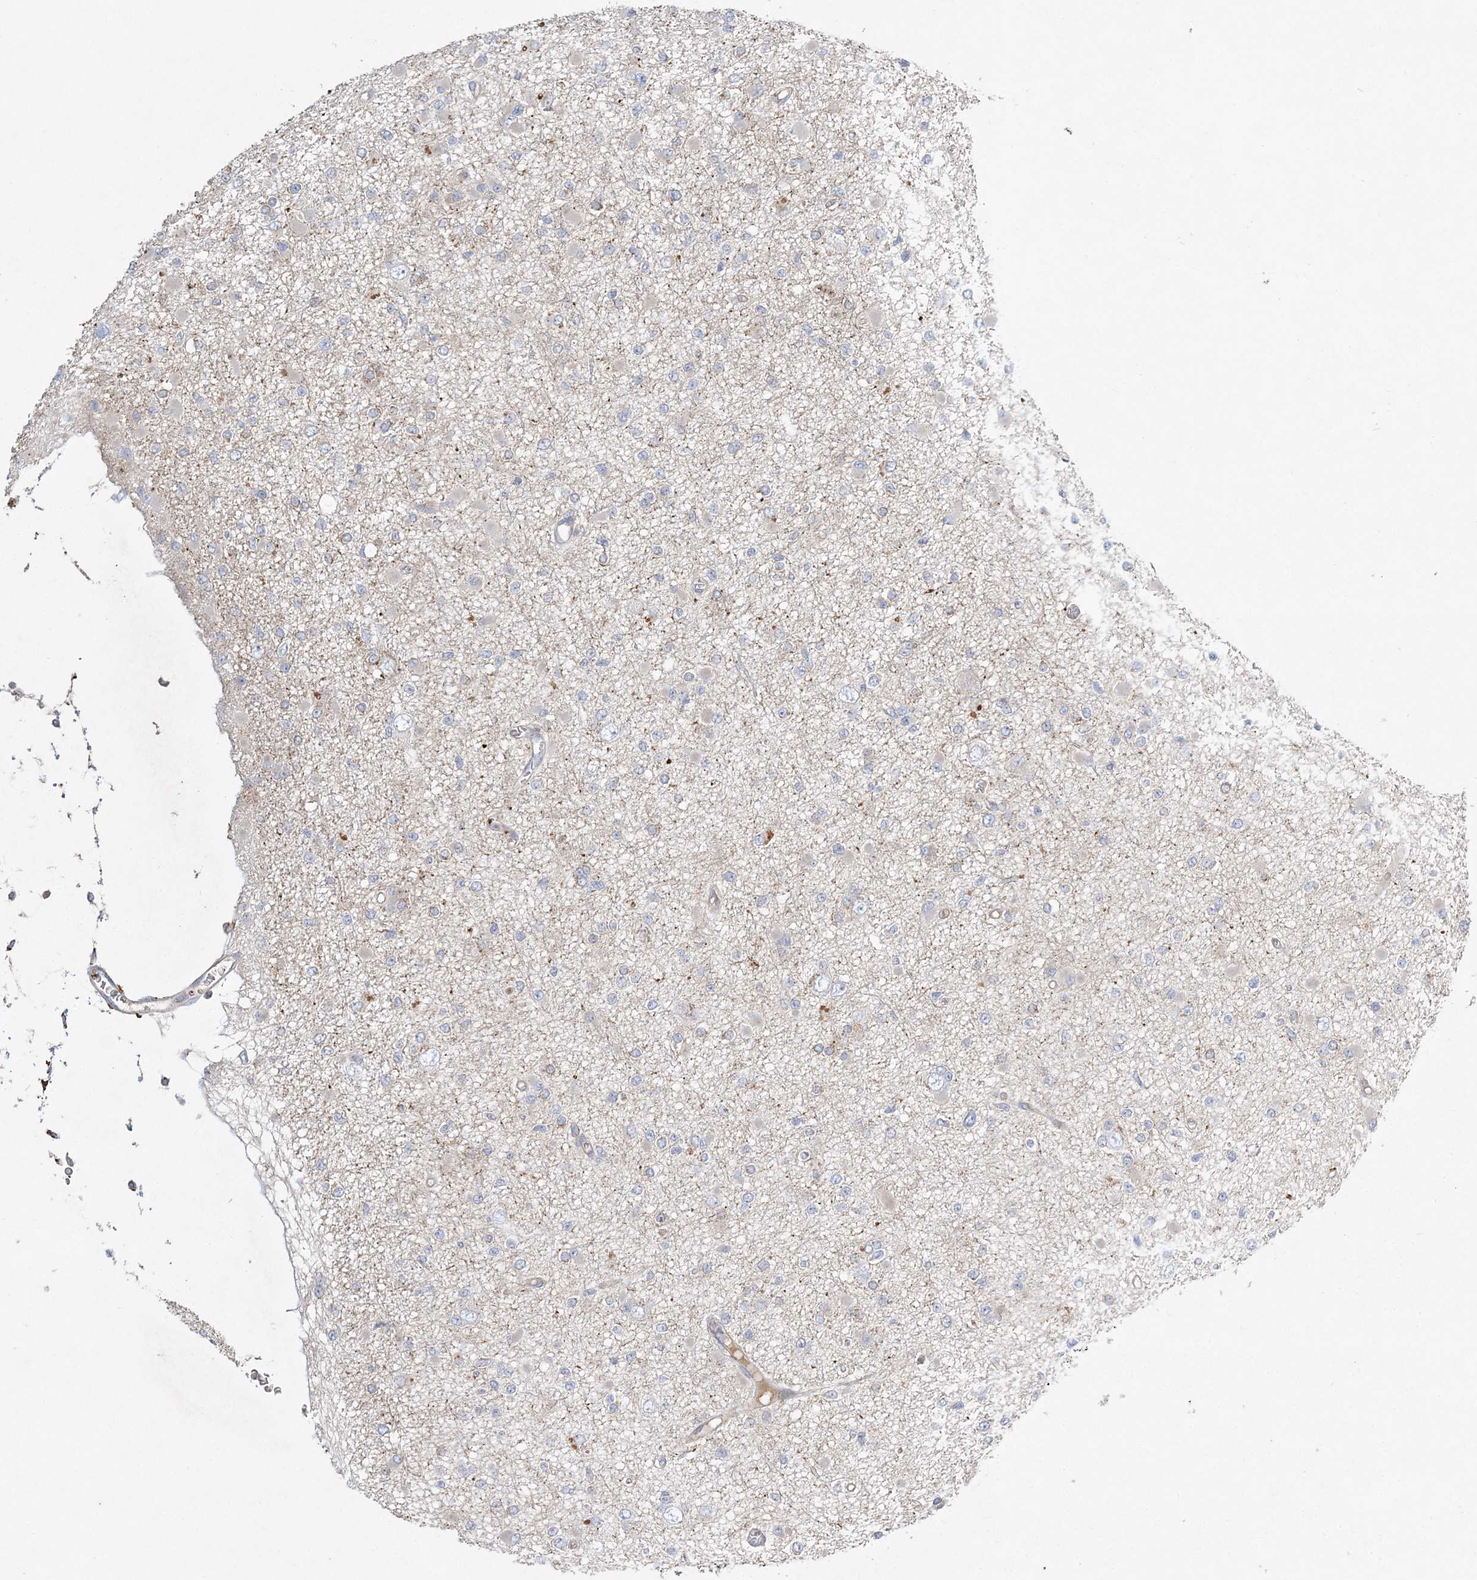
{"staining": {"intensity": "negative", "quantity": "none", "location": "none"}, "tissue": "glioma", "cell_type": "Tumor cells", "image_type": "cancer", "snomed": [{"axis": "morphology", "description": "Glioma, malignant, Low grade"}, {"axis": "topography", "description": "Brain"}], "caption": "Tumor cells are negative for protein expression in human glioma.", "gene": "ADCK2", "patient": {"sex": "female", "age": 22}}